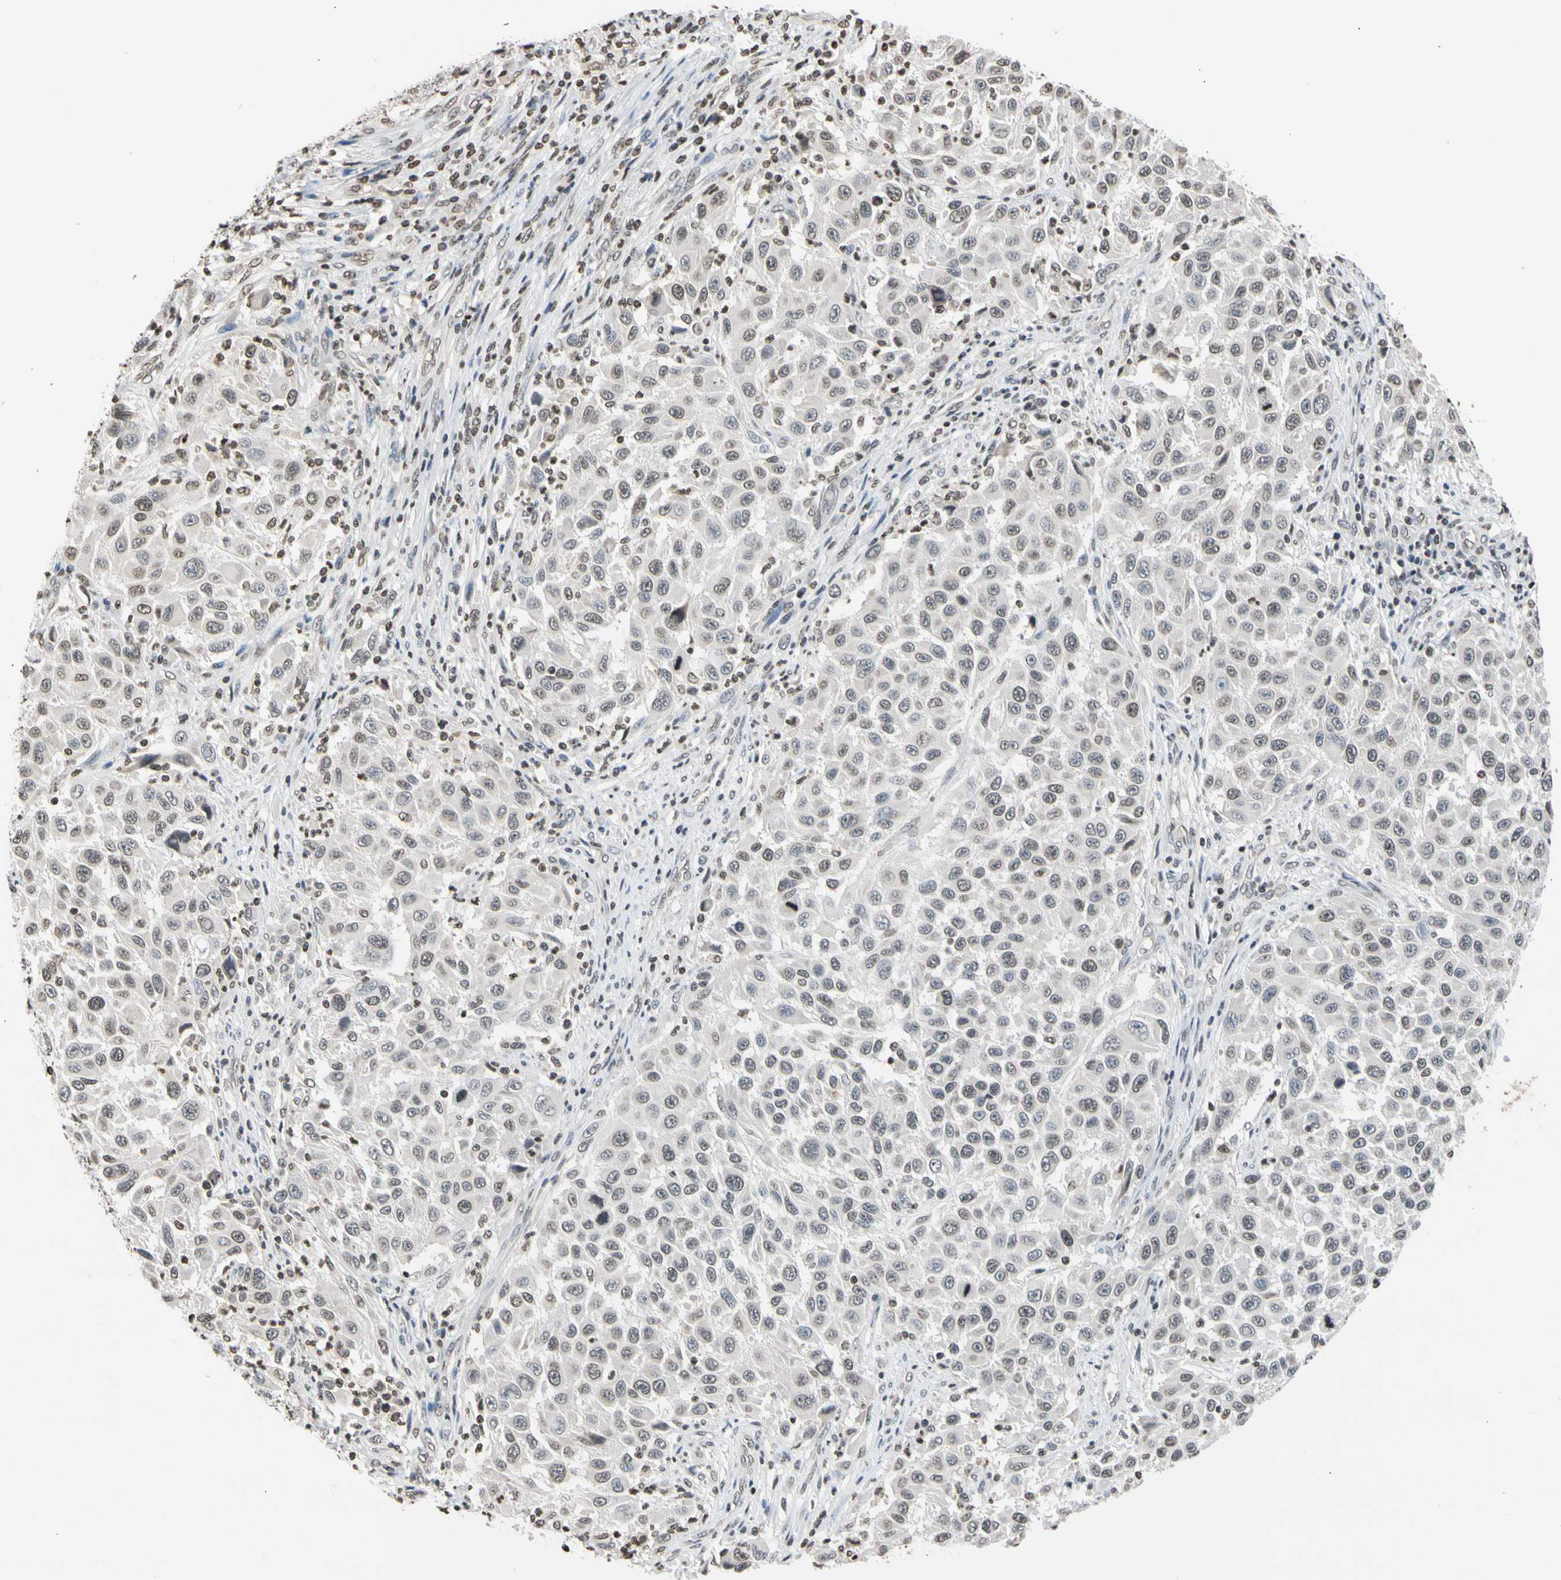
{"staining": {"intensity": "negative", "quantity": "none", "location": "none"}, "tissue": "melanoma", "cell_type": "Tumor cells", "image_type": "cancer", "snomed": [{"axis": "morphology", "description": "Malignant melanoma, Metastatic site"}, {"axis": "topography", "description": "Lymph node"}], "caption": "DAB immunohistochemical staining of melanoma demonstrates no significant positivity in tumor cells. Brightfield microscopy of IHC stained with DAB (brown) and hematoxylin (blue), captured at high magnification.", "gene": "GPX4", "patient": {"sex": "male", "age": 61}}